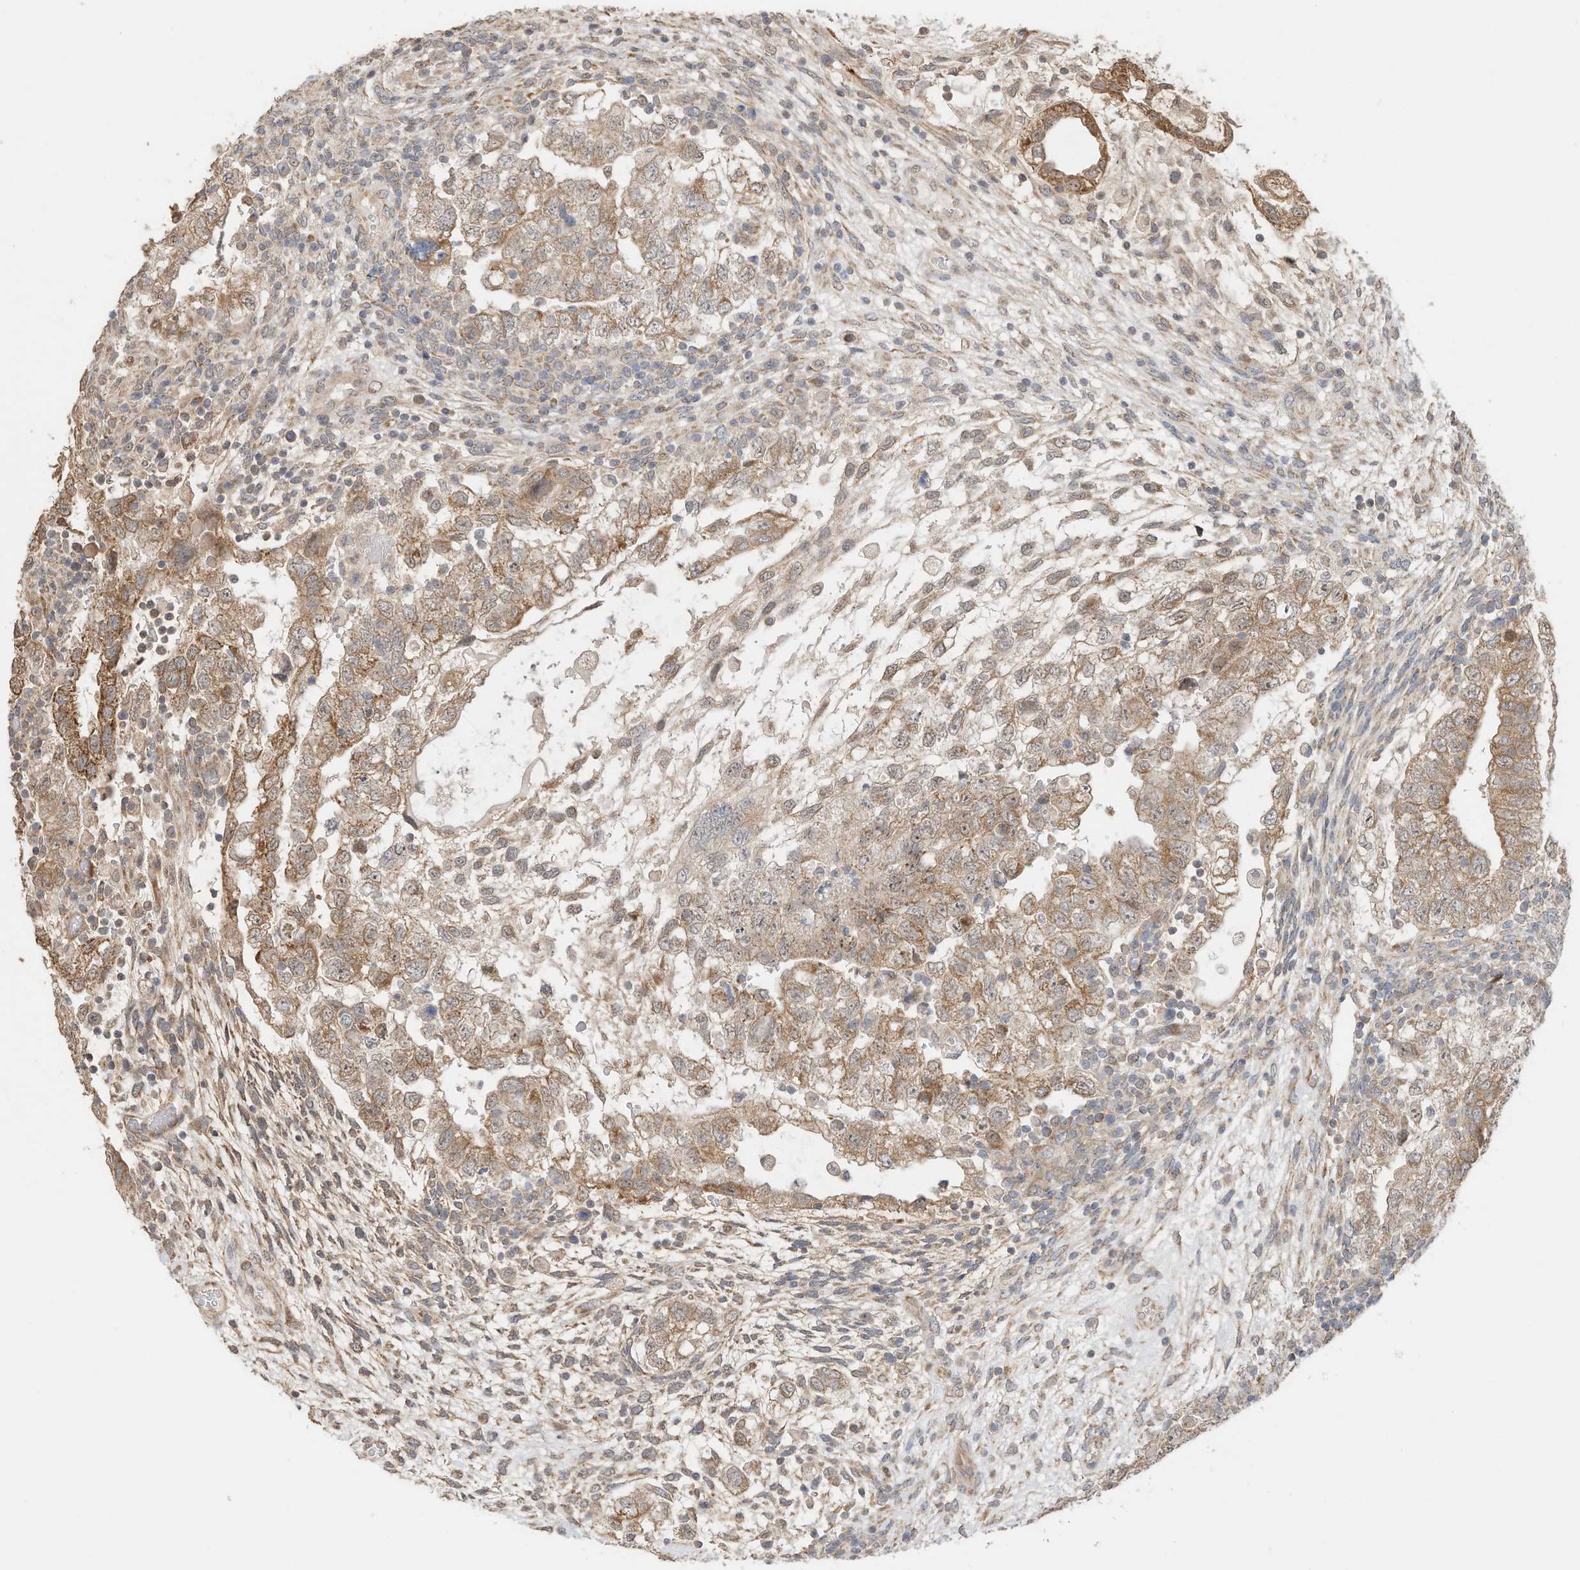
{"staining": {"intensity": "moderate", "quantity": ">75%", "location": "cytoplasmic/membranous"}, "tissue": "testis cancer", "cell_type": "Tumor cells", "image_type": "cancer", "snomed": [{"axis": "morphology", "description": "Carcinoma, Embryonal, NOS"}, {"axis": "topography", "description": "Testis"}], "caption": "Immunohistochemistry (IHC) photomicrograph of testis cancer (embryonal carcinoma) stained for a protein (brown), which exhibits medium levels of moderate cytoplasmic/membranous expression in about >75% of tumor cells.", "gene": "CAGE1", "patient": {"sex": "male", "age": 37}}